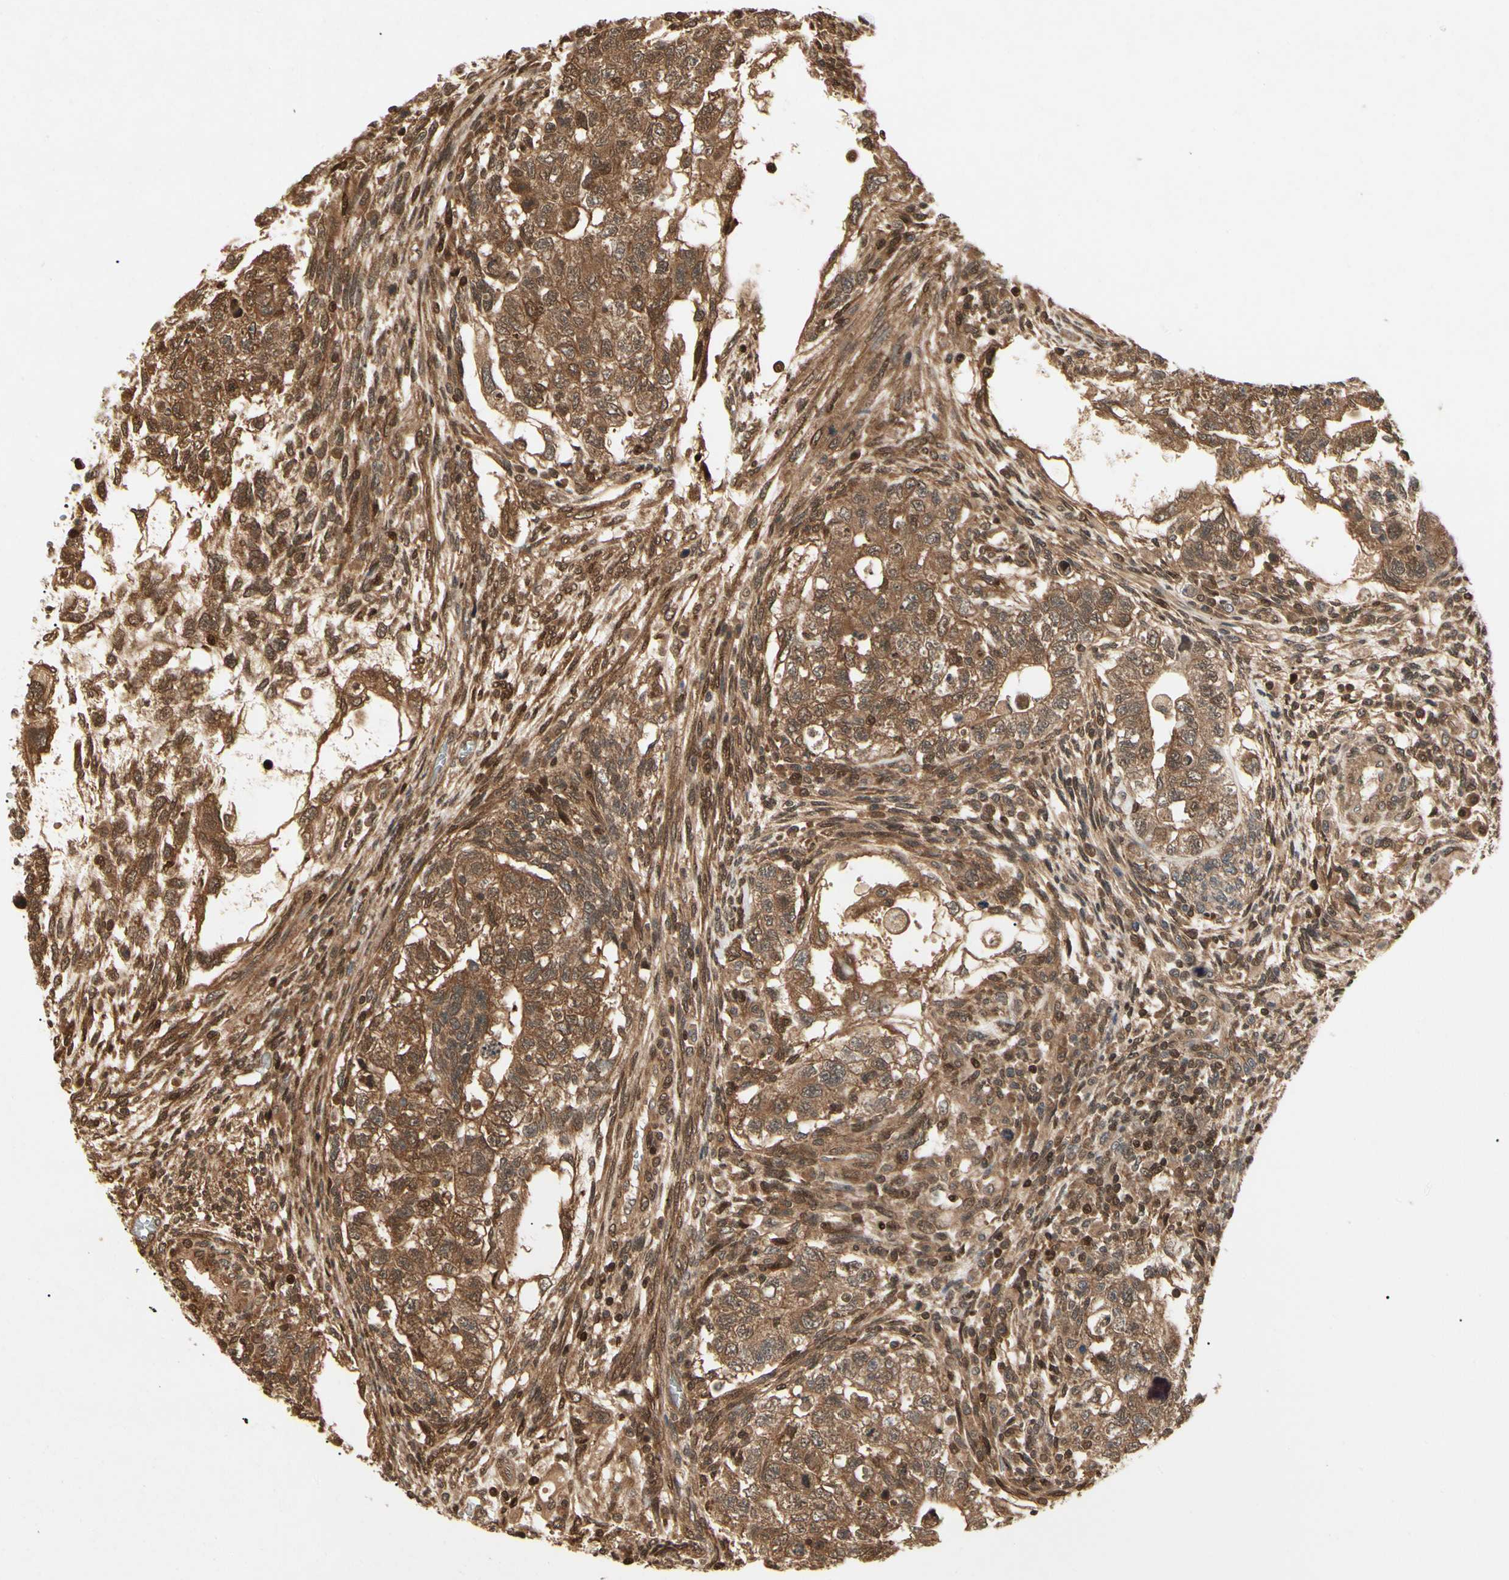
{"staining": {"intensity": "moderate", "quantity": ">75%", "location": "cytoplasmic/membranous"}, "tissue": "testis cancer", "cell_type": "Tumor cells", "image_type": "cancer", "snomed": [{"axis": "morphology", "description": "Normal tissue, NOS"}, {"axis": "morphology", "description": "Carcinoma, Embryonal, NOS"}, {"axis": "topography", "description": "Testis"}], "caption": "Moderate cytoplasmic/membranous expression is seen in approximately >75% of tumor cells in testis embryonal carcinoma. (DAB IHC with brightfield microscopy, high magnification).", "gene": "YWHAQ", "patient": {"sex": "male", "age": 36}}